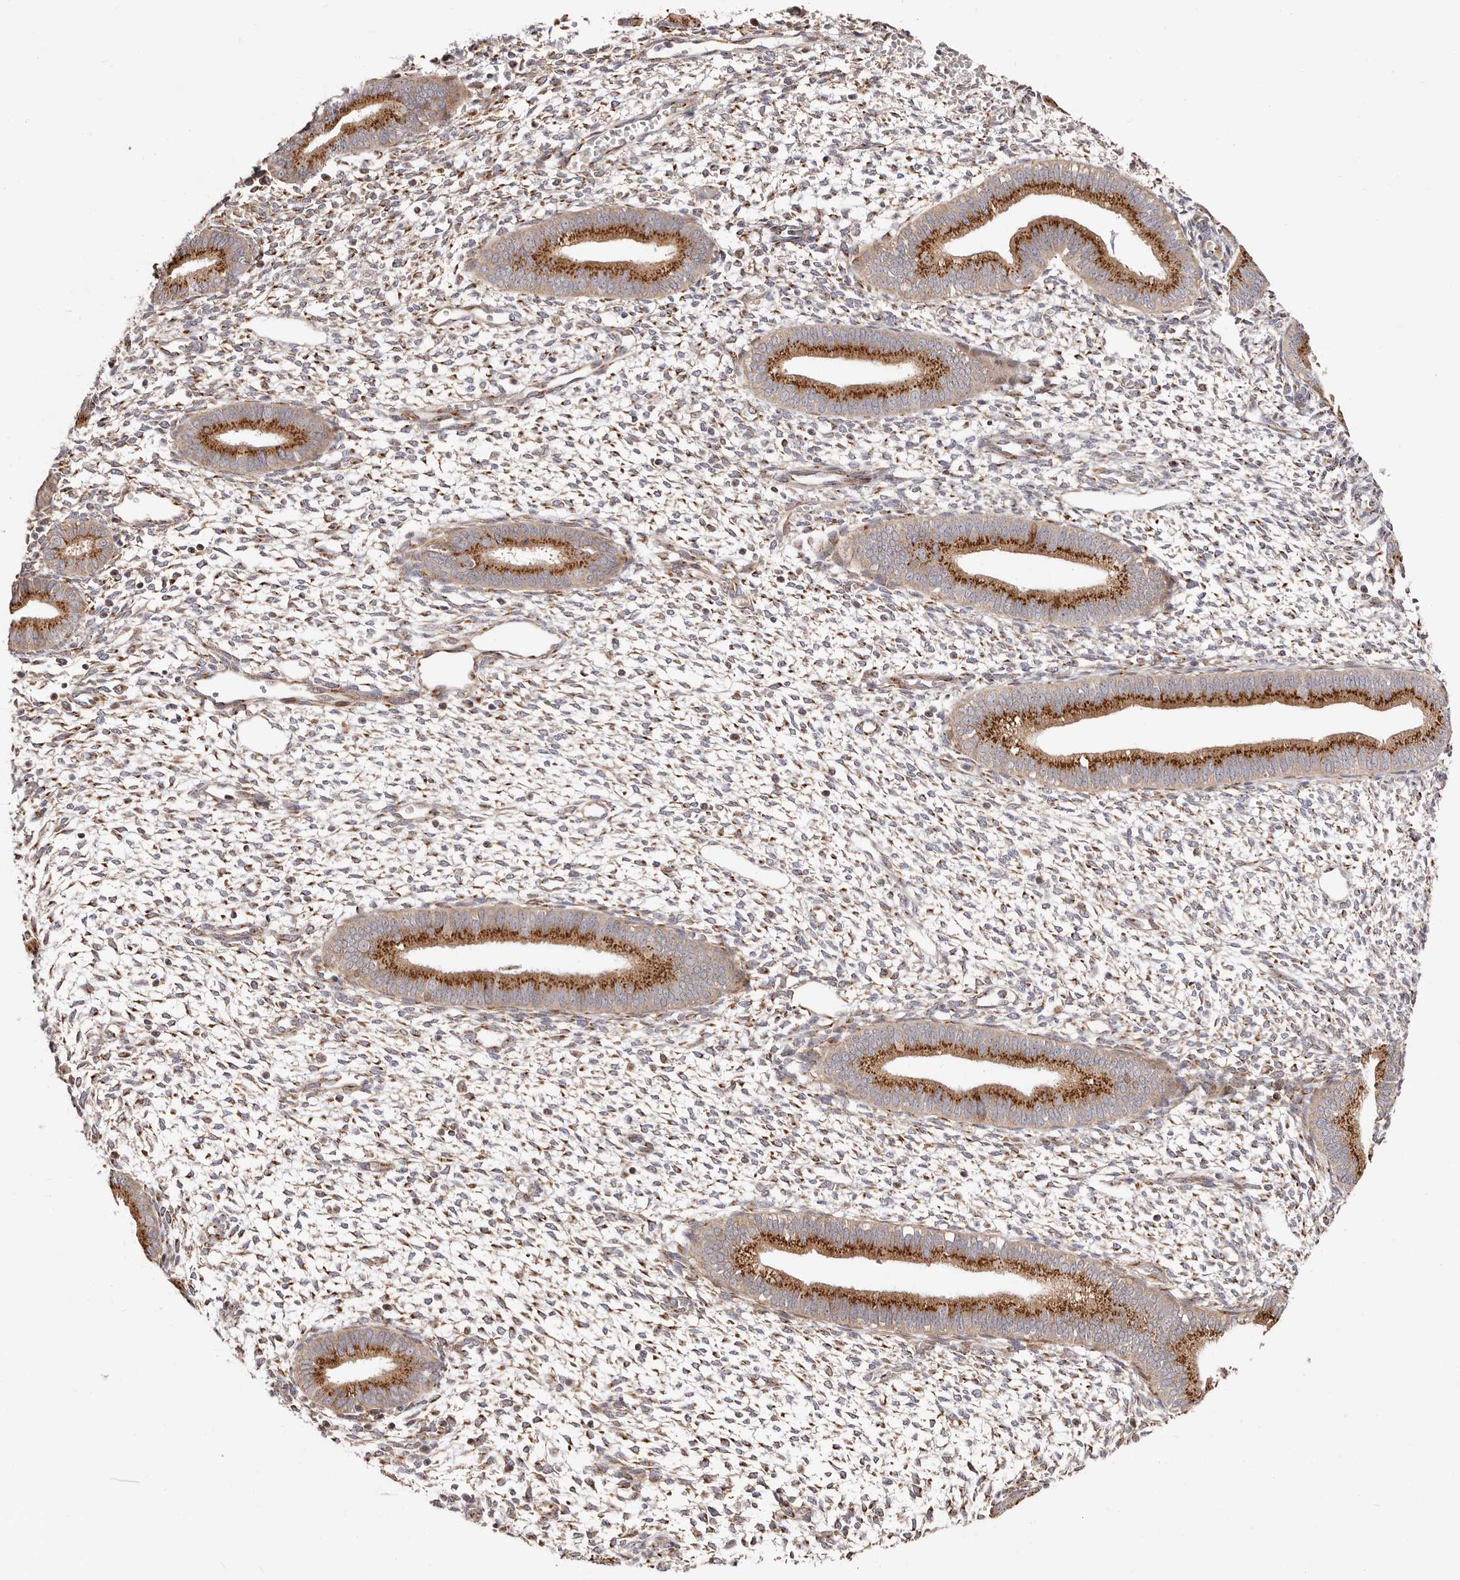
{"staining": {"intensity": "moderate", "quantity": "25%-75%", "location": "cytoplasmic/membranous"}, "tissue": "endometrium", "cell_type": "Cells in endometrial stroma", "image_type": "normal", "snomed": [{"axis": "morphology", "description": "Normal tissue, NOS"}, {"axis": "topography", "description": "Endometrium"}], "caption": "Protein expression by IHC shows moderate cytoplasmic/membranous positivity in about 25%-75% of cells in endometrial stroma in unremarkable endometrium.", "gene": "MAPK6", "patient": {"sex": "female", "age": 46}}